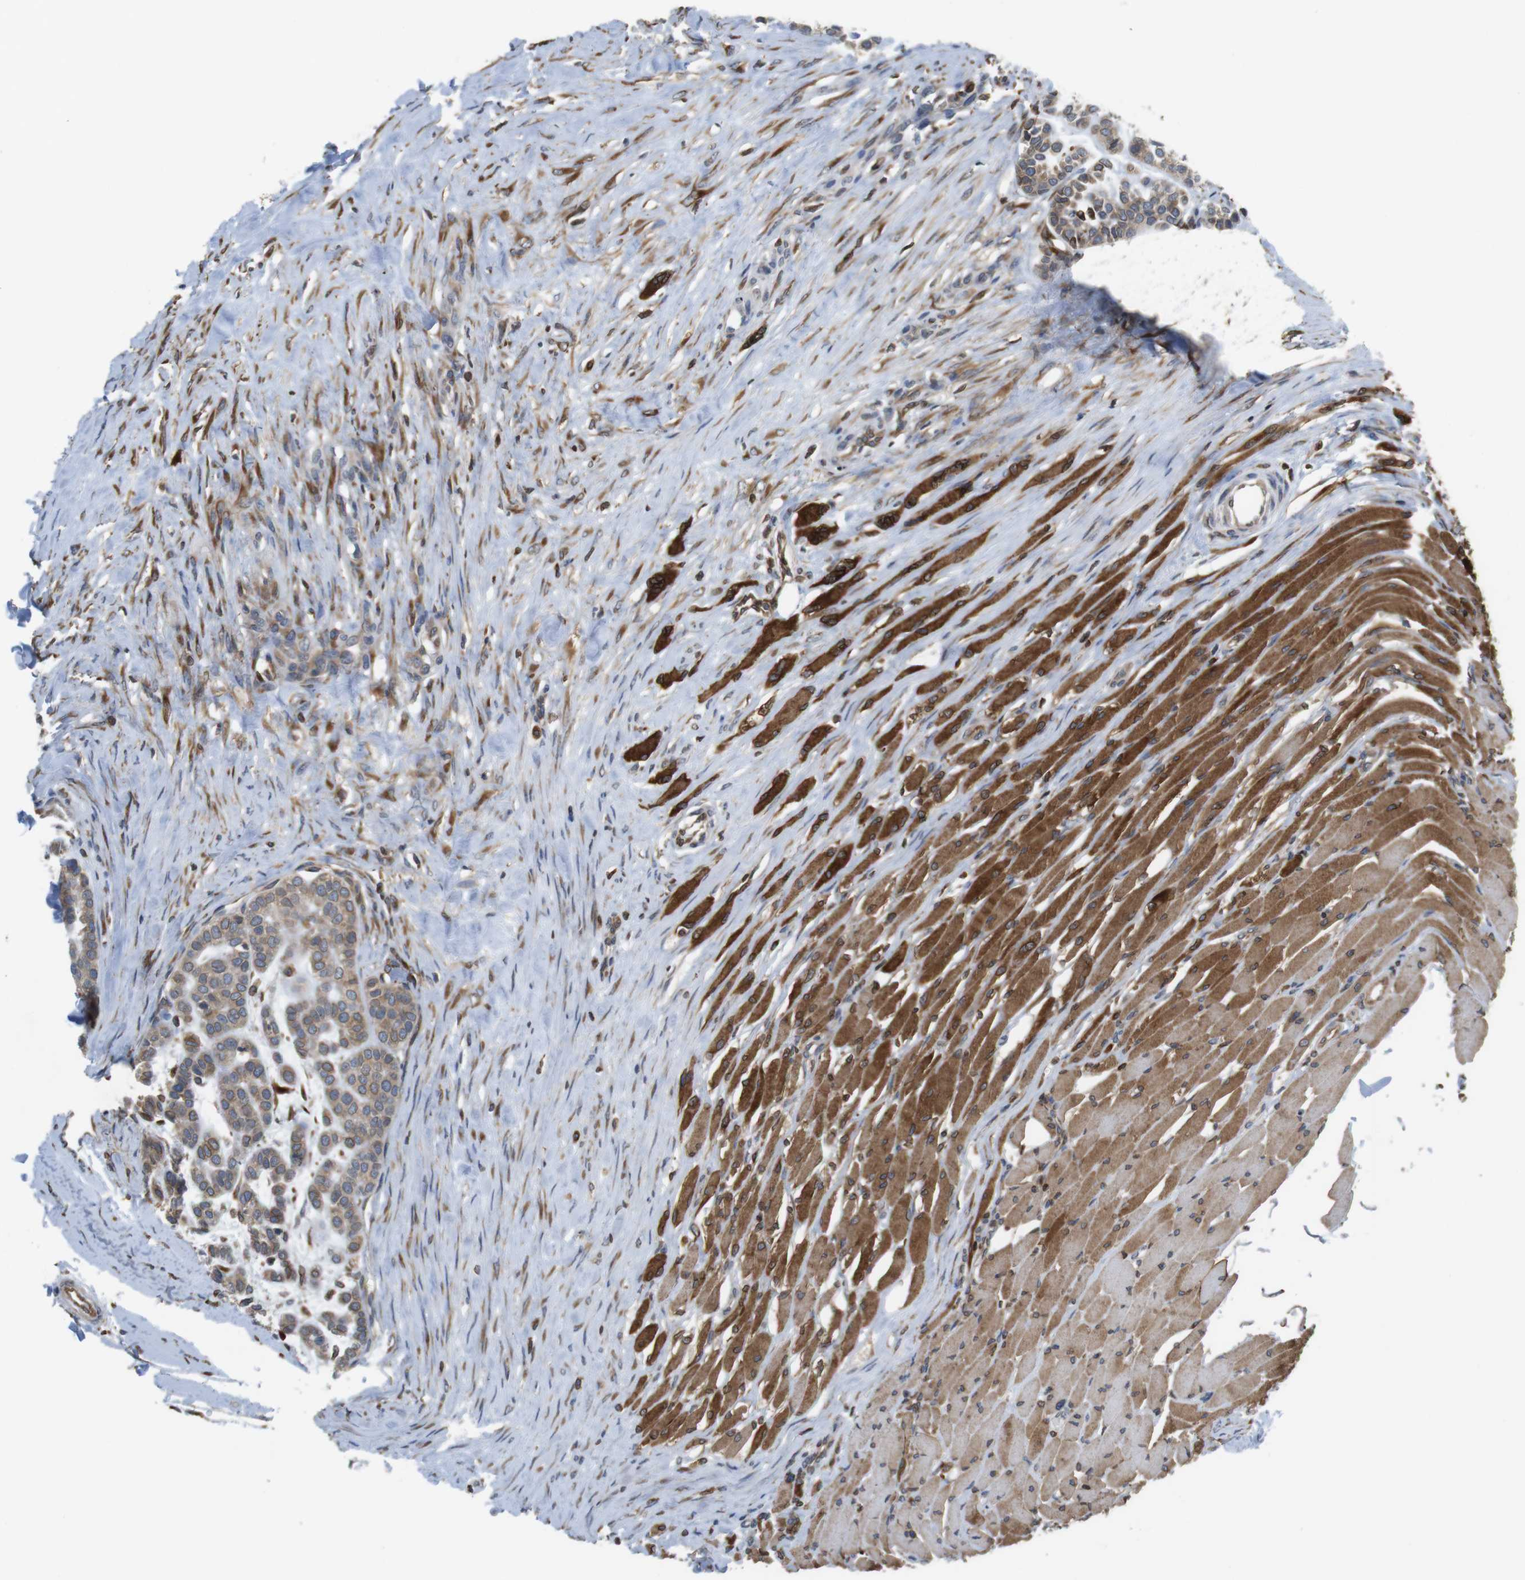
{"staining": {"intensity": "moderate", "quantity": ">75%", "location": "cytoplasmic/membranous"}, "tissue": "head and neck cancer", "cell_type": "Tumor cells", "image_type": "cancer", "snomed": [{"axis": "morphology", "description": "Adenocarcinoma, NOS"}, {"axis": "morphology", "description": "Adenoma, NOS"}, {"axis": "topography", "description": "Head-Neck"}], "caption": "IHC histopathology image of neoplastic tissue: human head and neck adenoma stained using immunohistochemistry displays medium levels of moderate protein expression localized specifically in the cytoplasmic/membranous of tumor cells, appearing as a cytoplasmic/membranous brown color.", "gene": "ARL6IP5", "patient": {"sex": "female", "age": 55}}